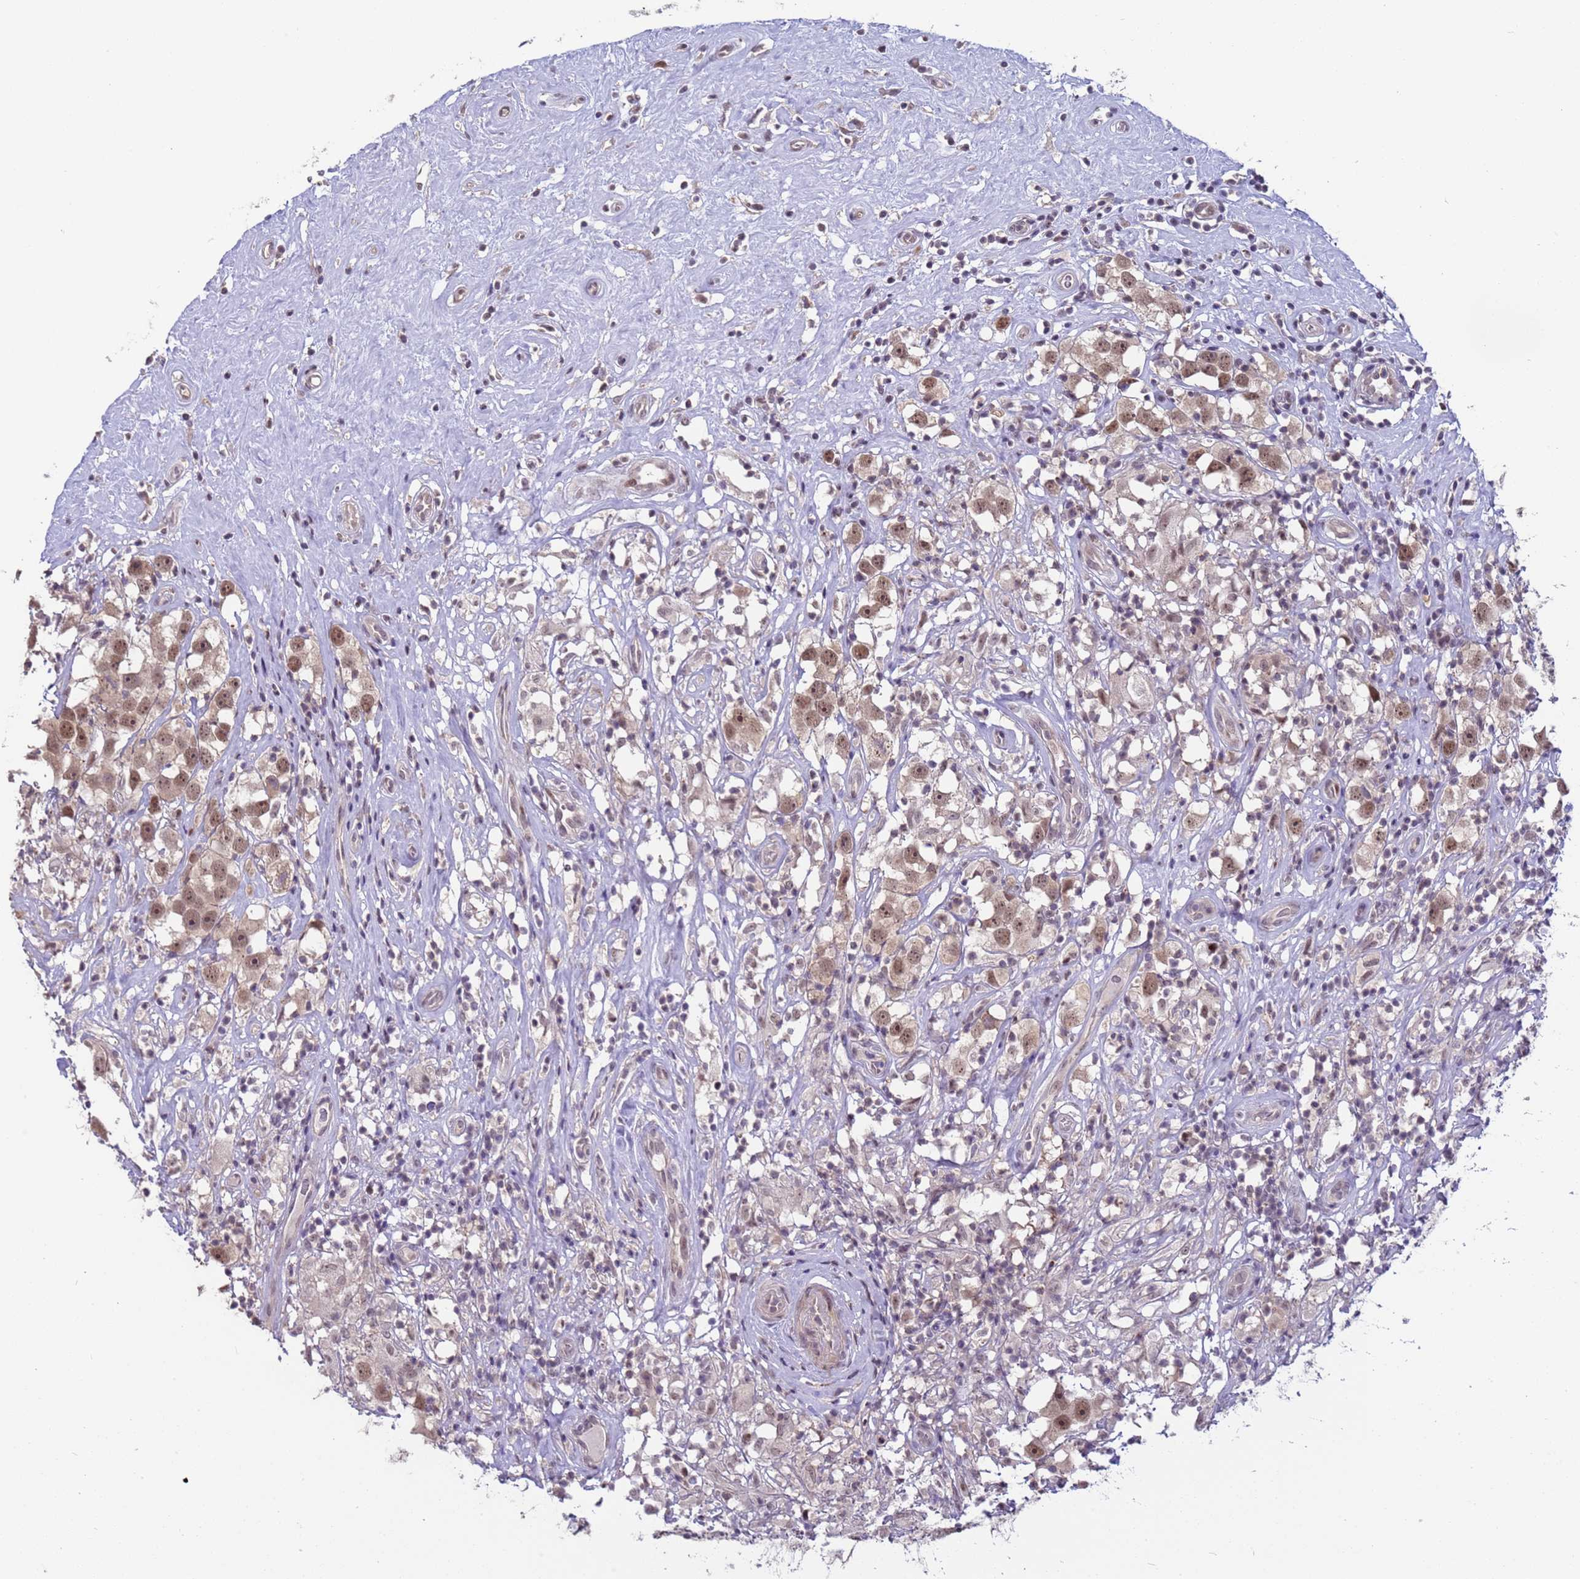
{"staining": {"intensity": "moderate", "quantity": ">75%", "location": "nuclear"}, "tissue": "testis cancer", "cell_type": "Tumor cells", "image_type": "cancer", "snomed": [{"axis": "morphology", "description": "Seminoma, NOS"}, {"axis": "topography", "description": "Testis"}], "caption": "Tumor cells display moderate nuclear staining in about >75% of cells in seminoma (testis).", "gene": "VWA3A", "patient": {"sex": "male", "age": 49}}